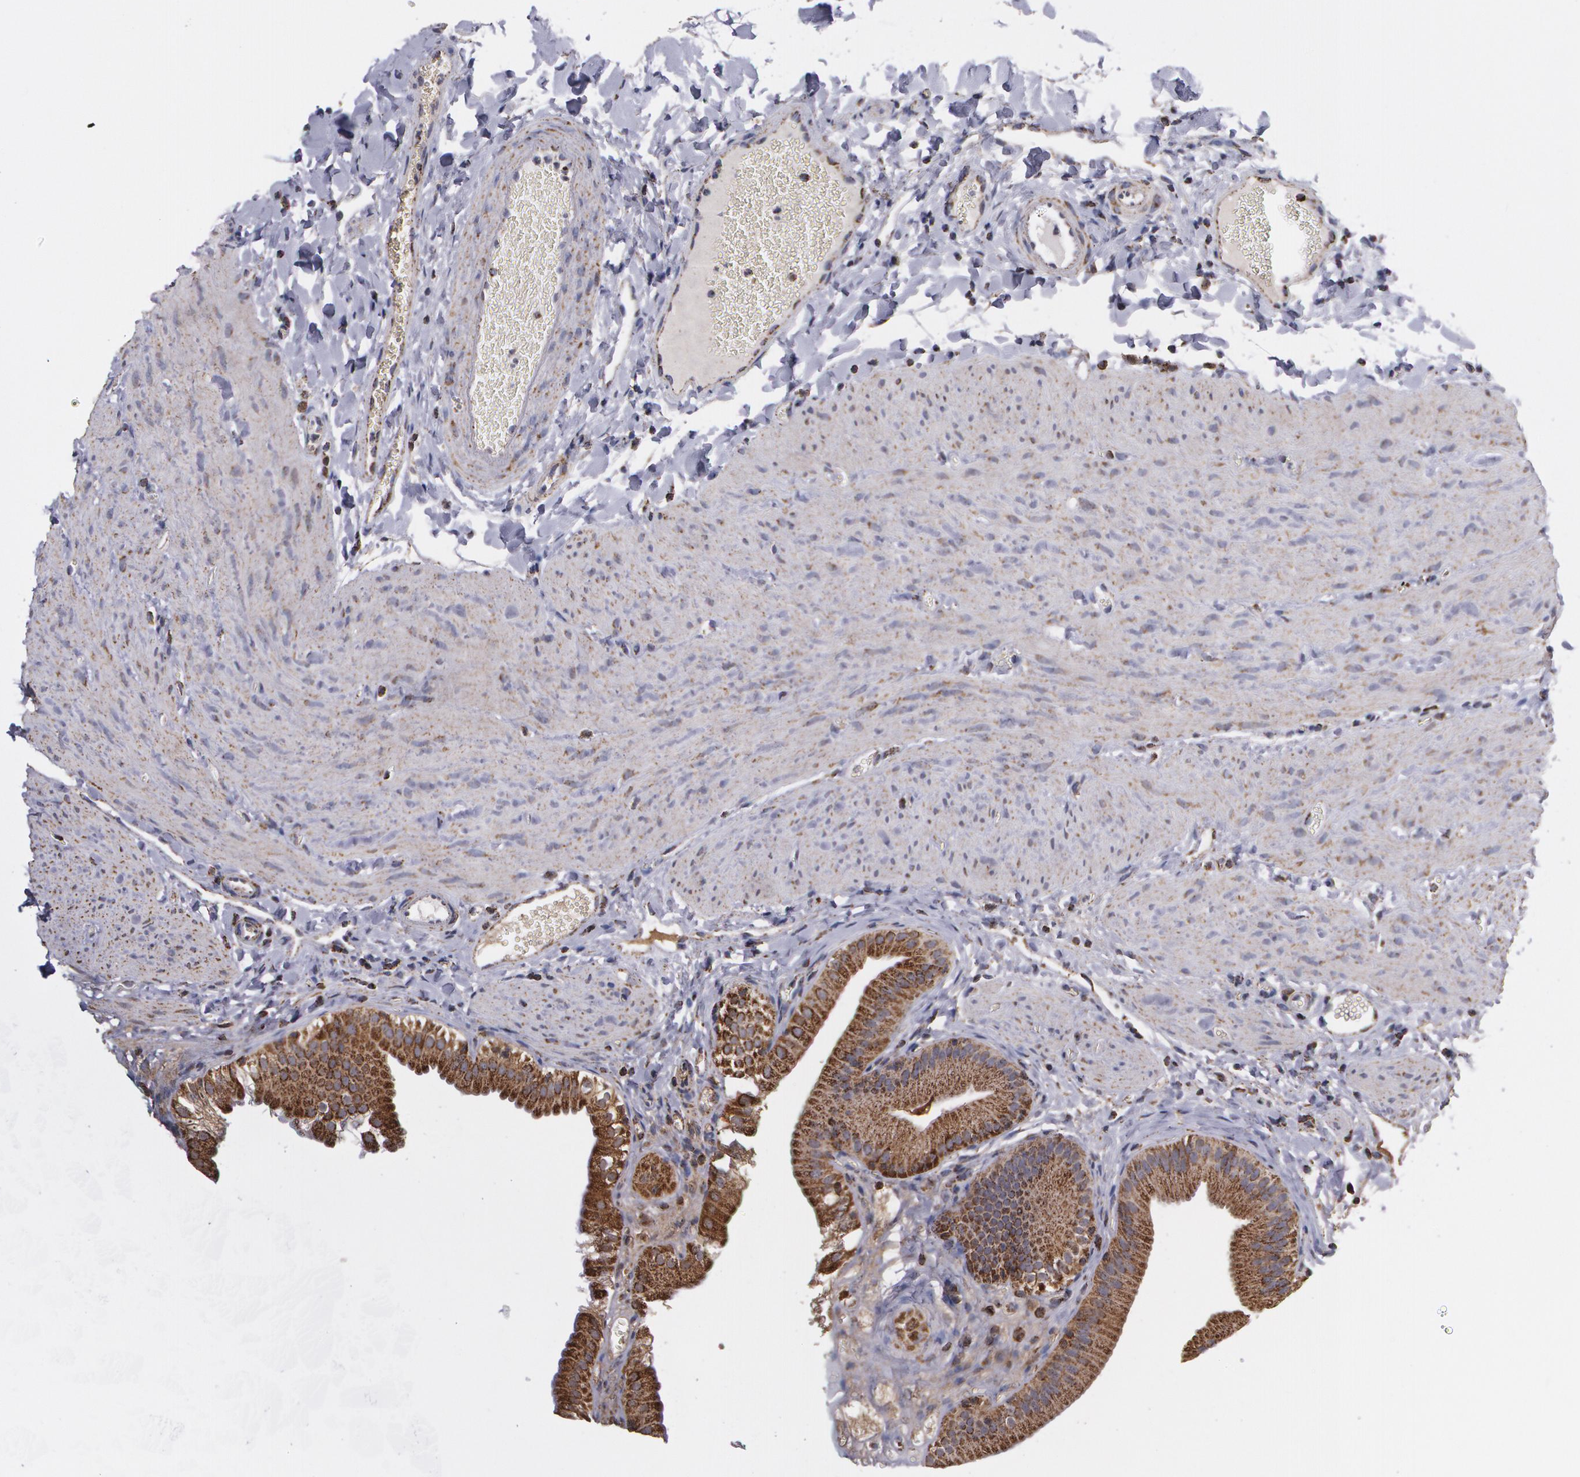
{"staining": {"intensity": "strong", "quantity": ">75%", "location": "cytoplasmic/membranous"}, "tissue": "gallbladder", "cell_type": "Glandular cells", "image_type": "normal", "snomed": [{"axis": "morphology", "description": "Normal tissue, NOS"}, {"axis": "topography", "description": "Gallbladder"}], "caption": "DAB (3,3'-diaminobenzidine) immunohistochemical staining of normal gallbladder displays strong cytoplasmic/membranous protein staining in about >75% of glandular cells. (DAB (3,3'-diaminobenzidine) IHC with brightfield microscopy, high magnification).", "gene": "HSPD1", "patient": {"sex": "female", "age": 24}}